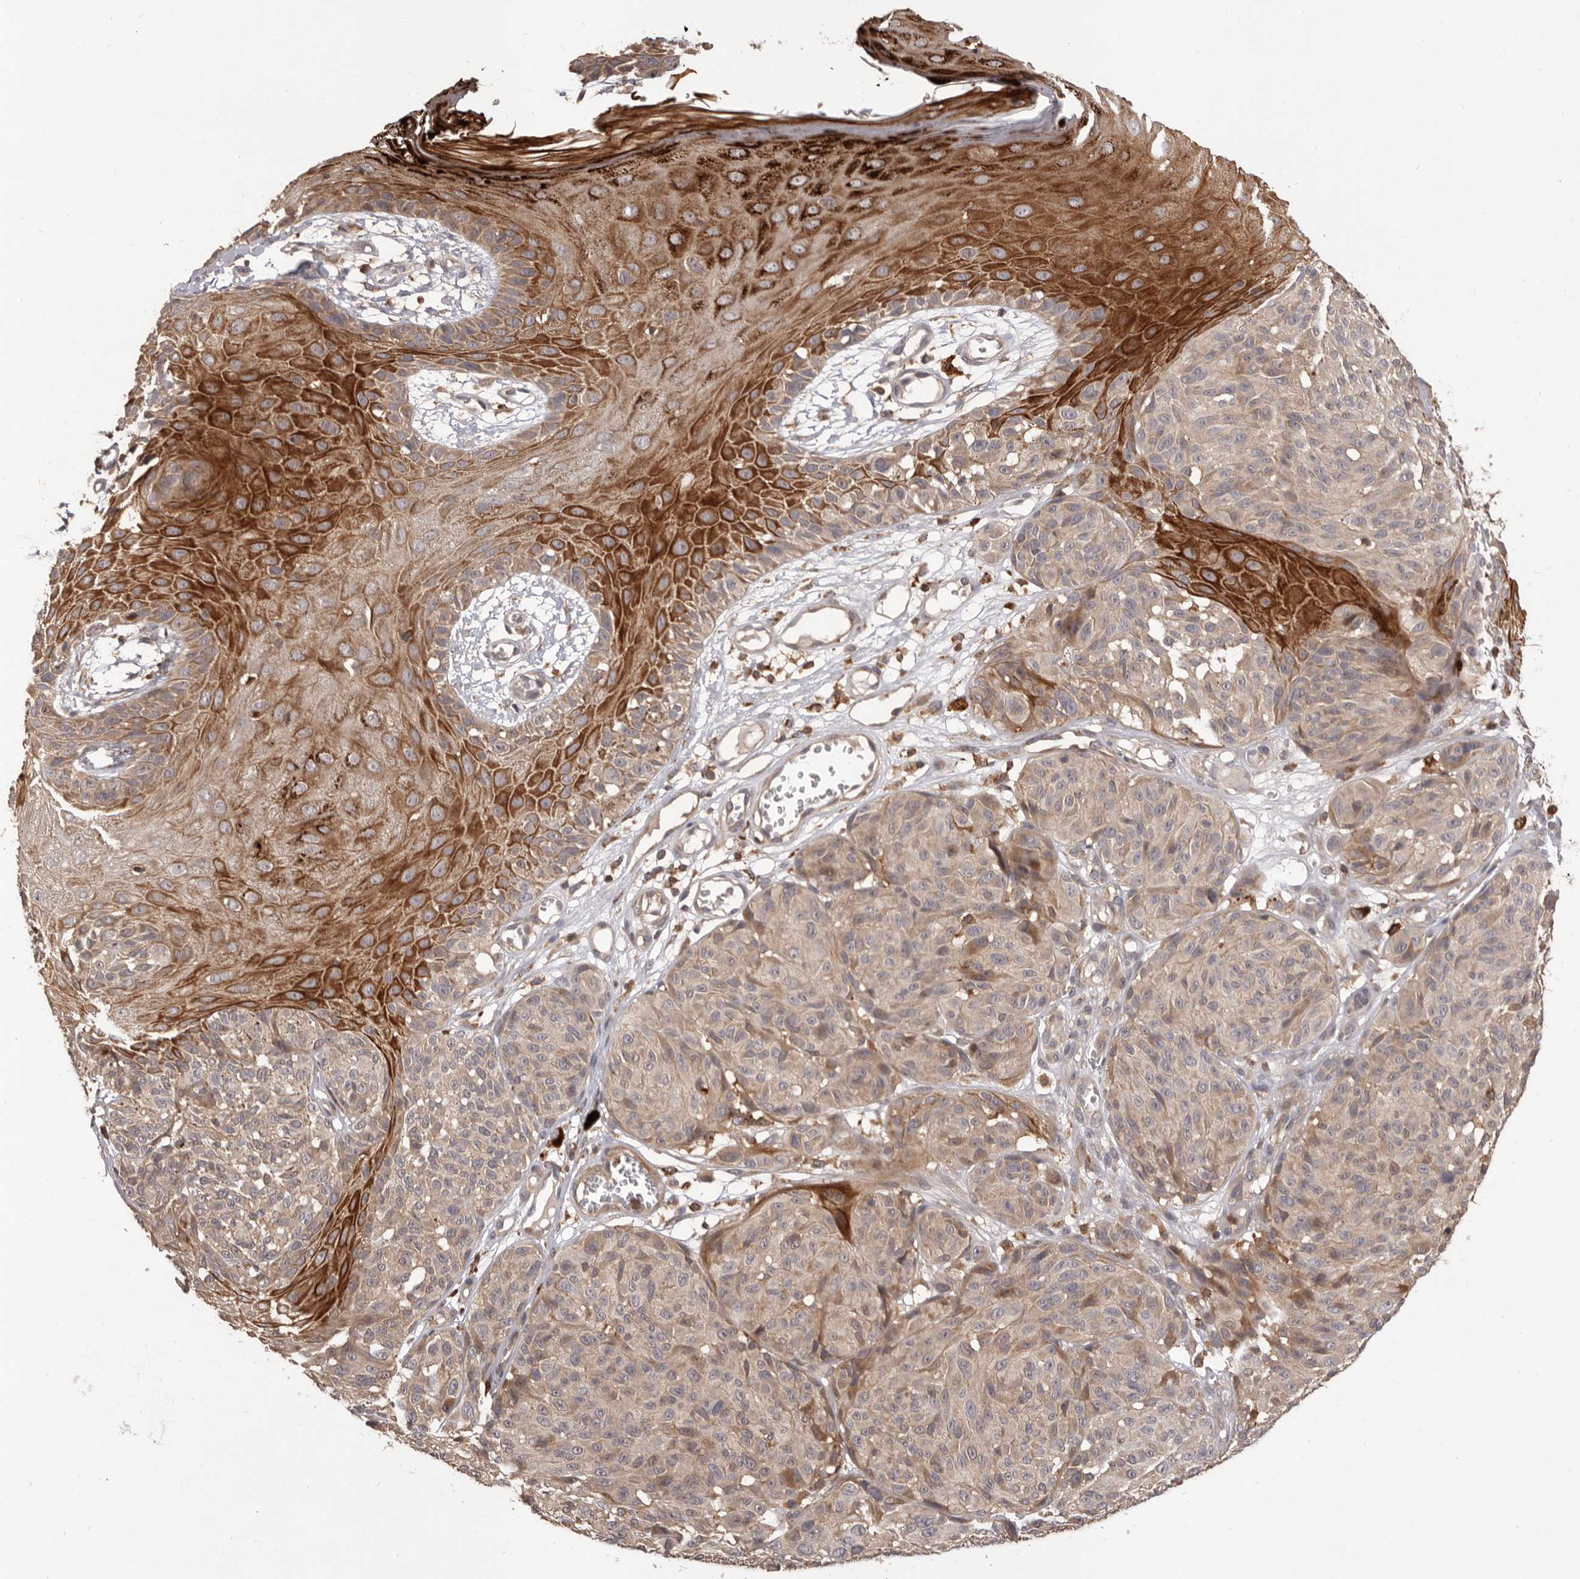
{"staining": {"intensity": "weak", "quantity": "25%-75%", "location": "cytoplasmic/membranous"}, "tissue": "melanoma", "cell_type": "Tumor cells", "image_type": "cancer", "snomed": [{"axis": "morphology", "description": "Malignant melanoma, NOS"}, {"axis": "topography", "description": "Skin"}], "caption": "Melanoma stained for a protein demonstrates weak cytoplasmic/membranous positivity in tumor cells. Immunohistochemistry stains the protein in brown and the nuclei are stained blue.", "gene": "GLIPR2", "patient": {"sex": "male", "age": 83}}